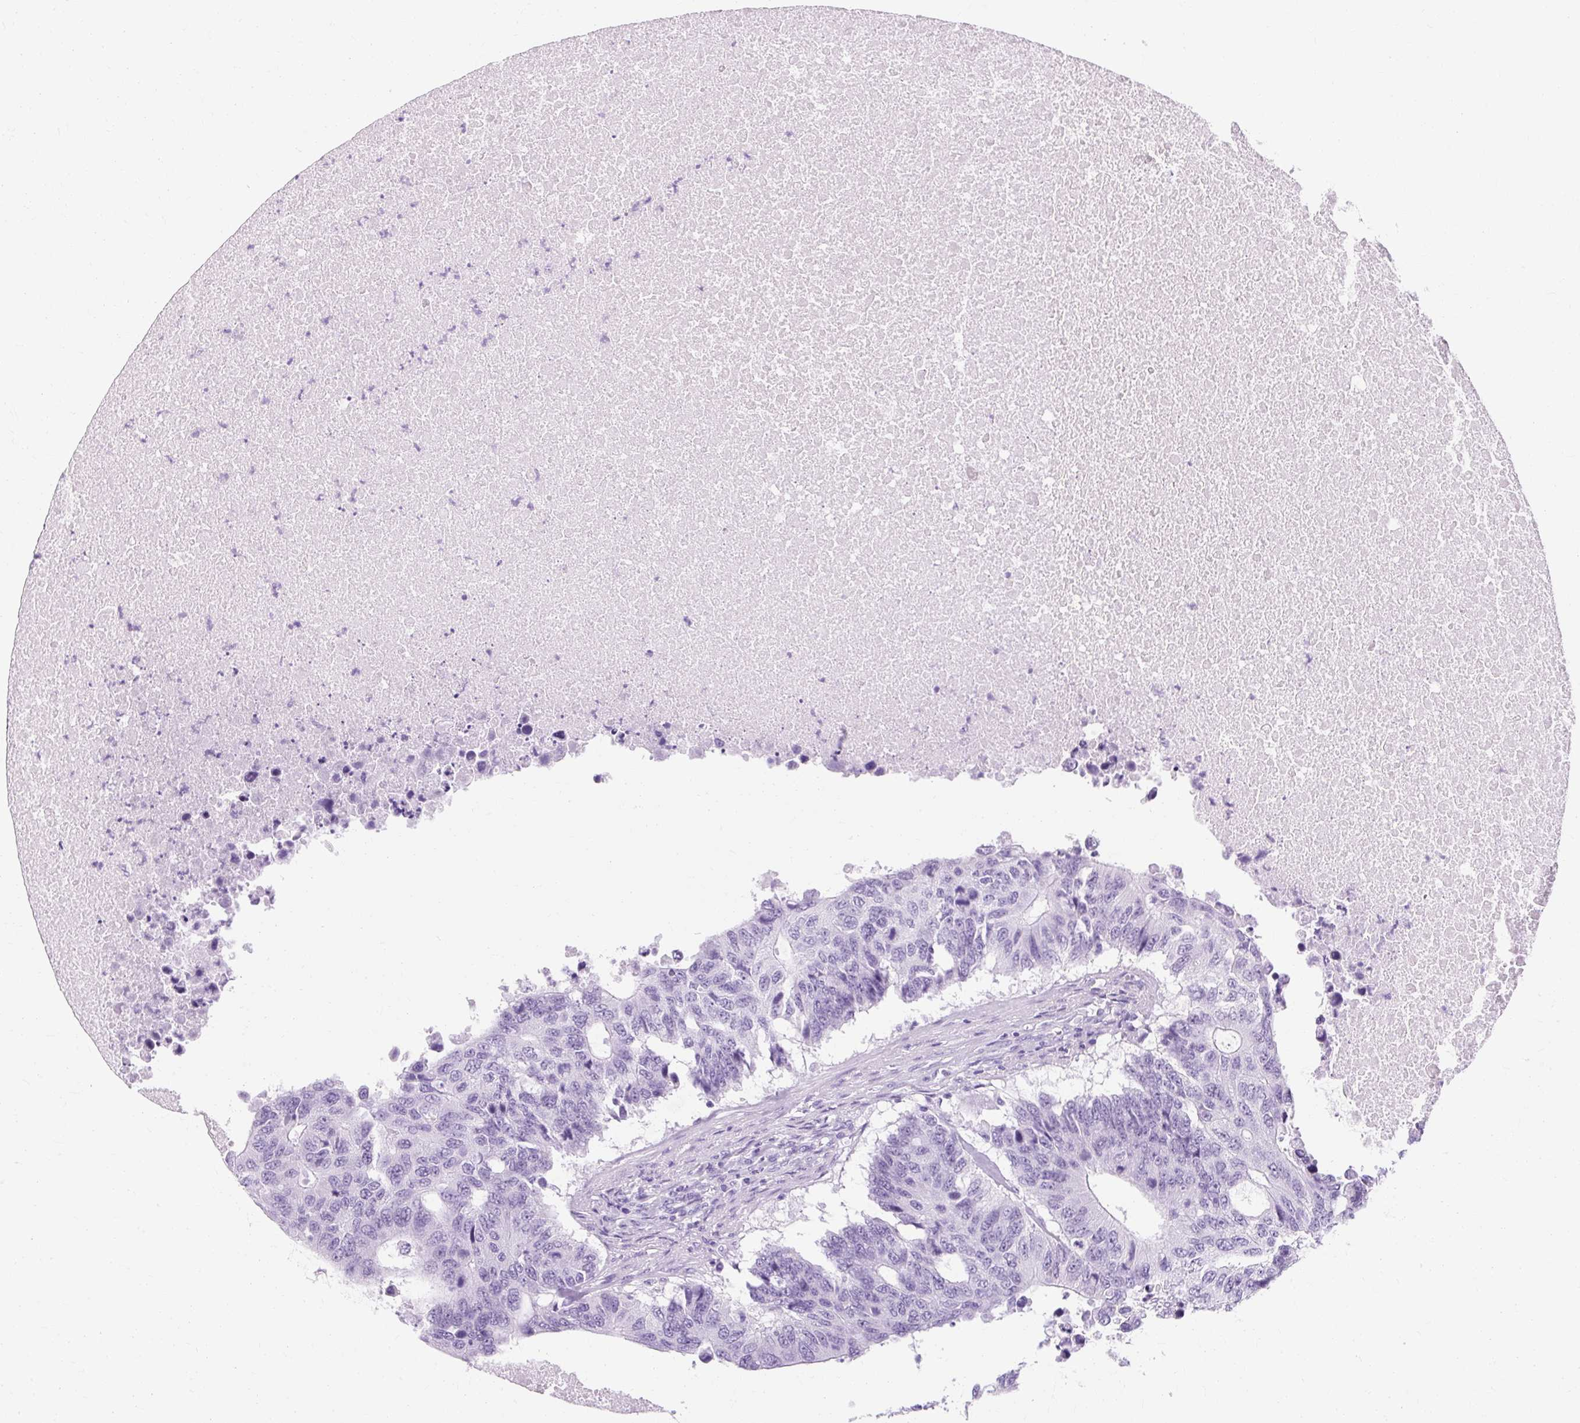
{"staining": {"intensity": "negative", "quantity": "none", "location": "none"}, "tissue": "colorectal cancer", "cell_type": "Tumor cells", "image_type": "cancer", "snomed": [{"axis": "morphology", "description": "Adenocarcinoma, NOS"}, {"axis": "topography", "description": "Colon"}], "caption": "Immunohistochemistry (IHC) photomicrograph of colorectal cancer (adenocarcinoma) stained for a protein (brown), which exhibits no positivity in tumor cells.", "gene": "RYBP", "patient": {"sex": "male", "age": 71}}